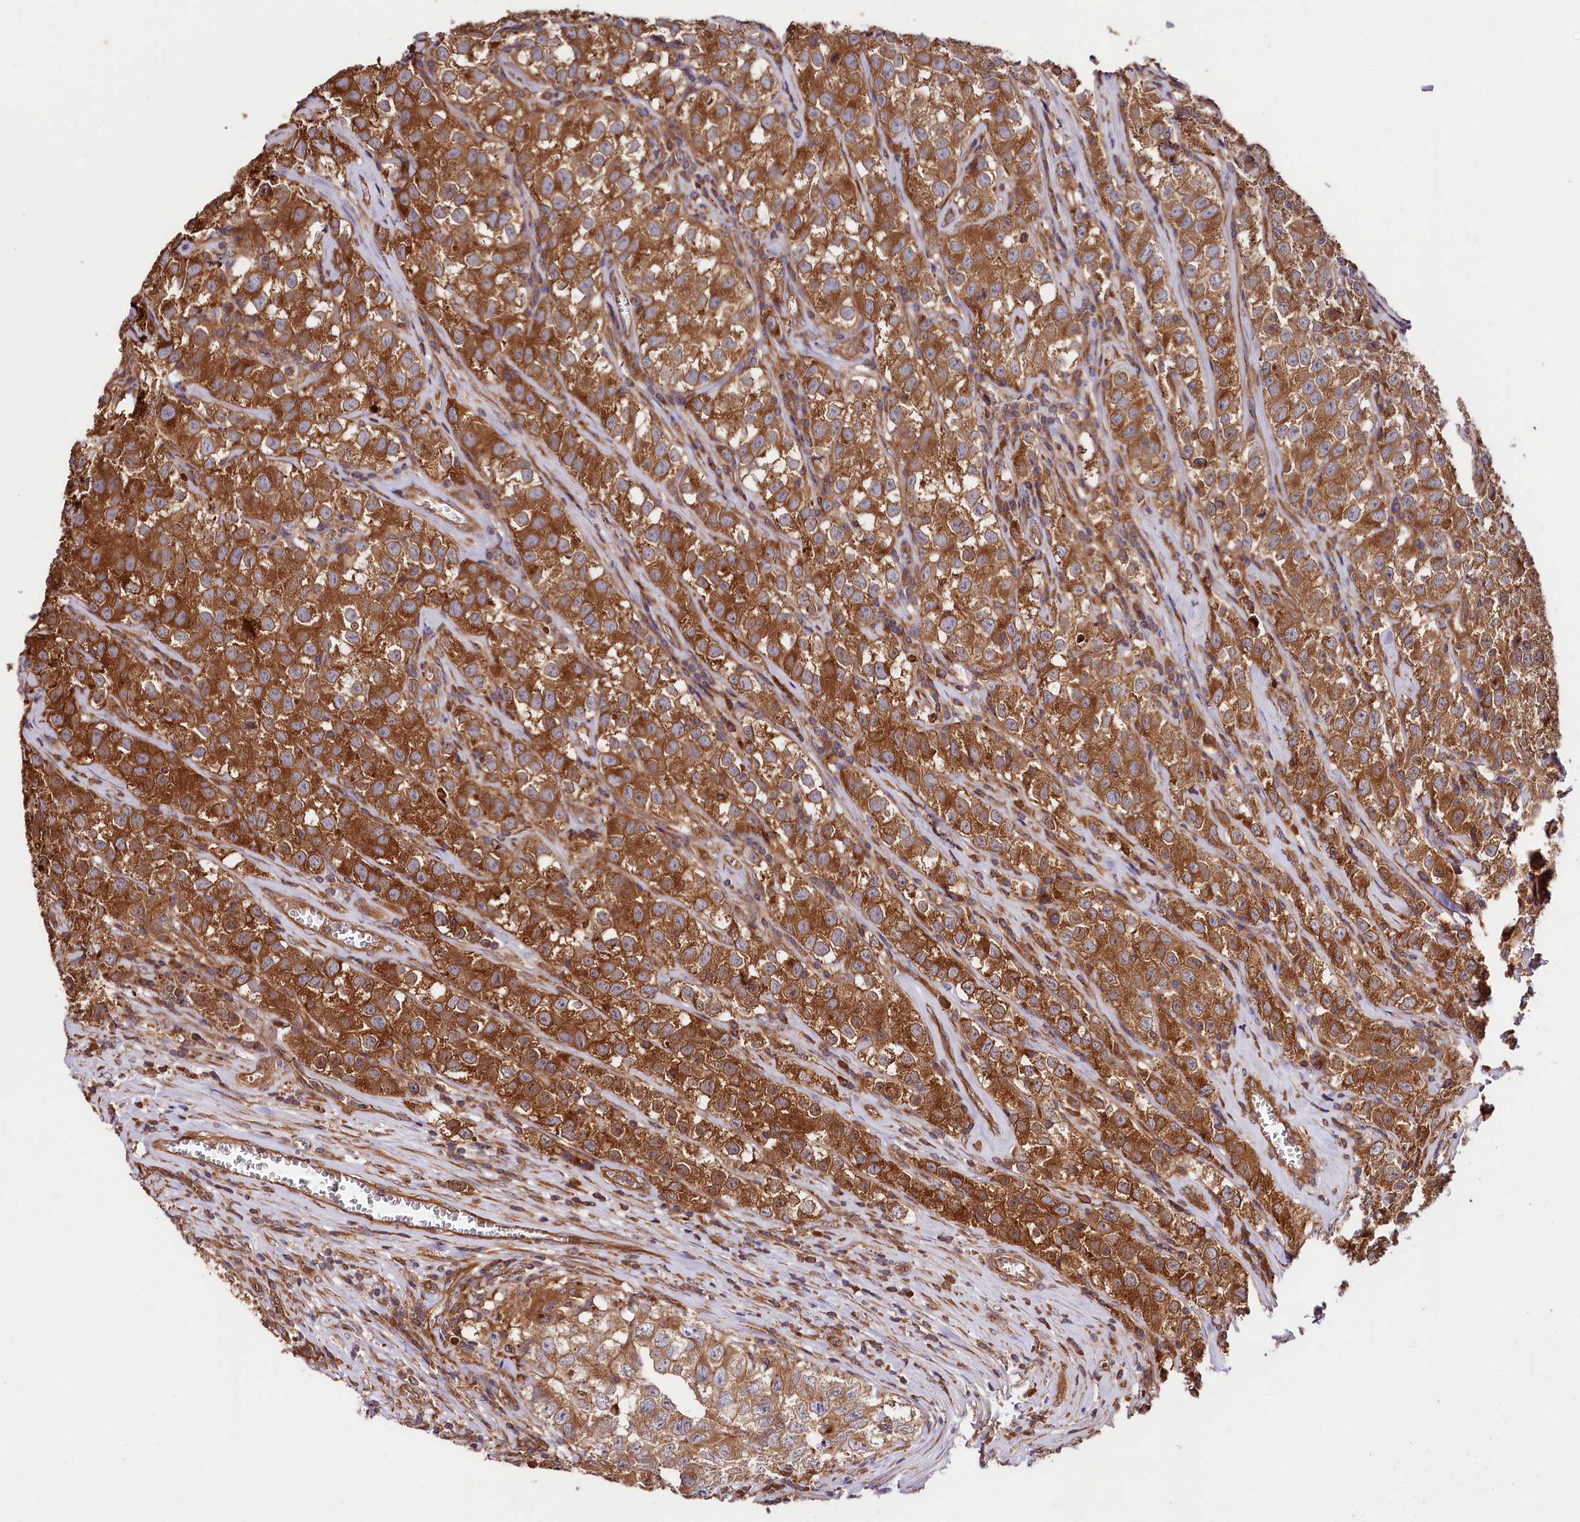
{"staining": {"intensity": "strong", "quantity": ">75%", "location": "cytoplasmic/membranous"}, "tissue": "testis cancer", "cell_type": "Tumor cells", "image_type": "cancer", "snomed": [{"axis": "morphology", "description": "Seminoma, NOS"}, {"axis": "morphology", "description": "Carcinoma, Embryonal, NOS"}, {"axis": "topography", "description": "Testis"}], "caption": "Immunohistochemical staining of human testis cancer (seminoma) displays high levels of strong cytoplasmic/membranous protein positivity in about >75% of tumor cells. The staining was performed using DAB (3,3'-diaminobenzidine) to visualize the protein expression in brown, while the nuclei were stained in blue with hematoxylin (Magnification: 20x).", "gene": "CEP295", "patient": {"sex": "male", "age": 43}}